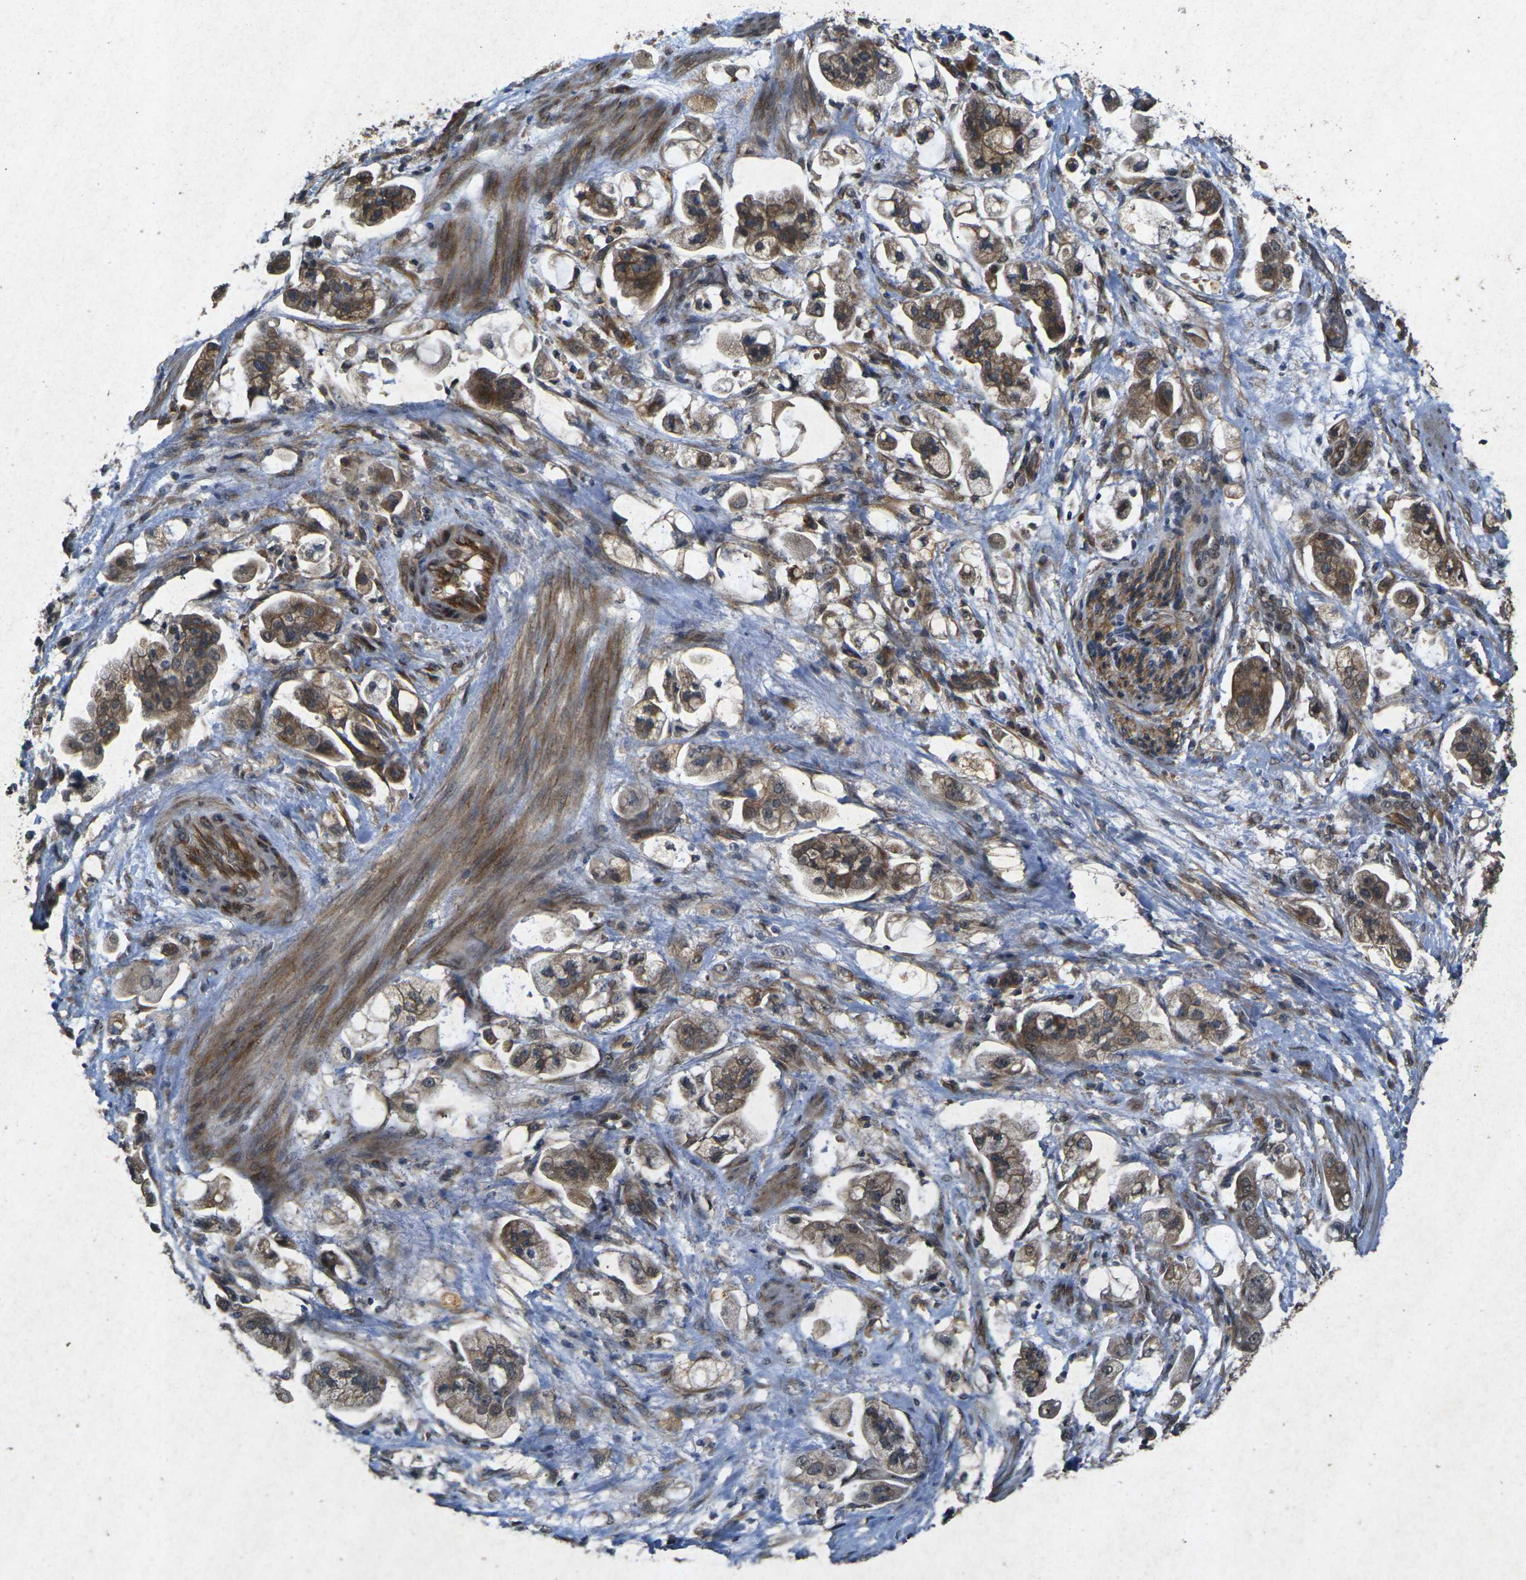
{"staining": {"intensity": "moderate", "quantity": ">75%", "location": "cytoplasmic/membranous"}, "tissue": "stomach cancer", "cell_type": "Tumor cells", "image_type": "cancer", "snomed": [{"axis": "morphology", "description": "Adenocarcinoma, NOS"}, {"axis": "topography", "description": "Stomach"}], "caption": "Tumor cells demonstrate moderate cytoplasmic/membranous expression in about >75% of cells in stomach cancer. (Stains: DAB in brown, nuclei in blue, Microscopy: brightfield microscopy at high magnification).", "gene": "RGMA", "patient": {"sex": "male", "age": 62}}